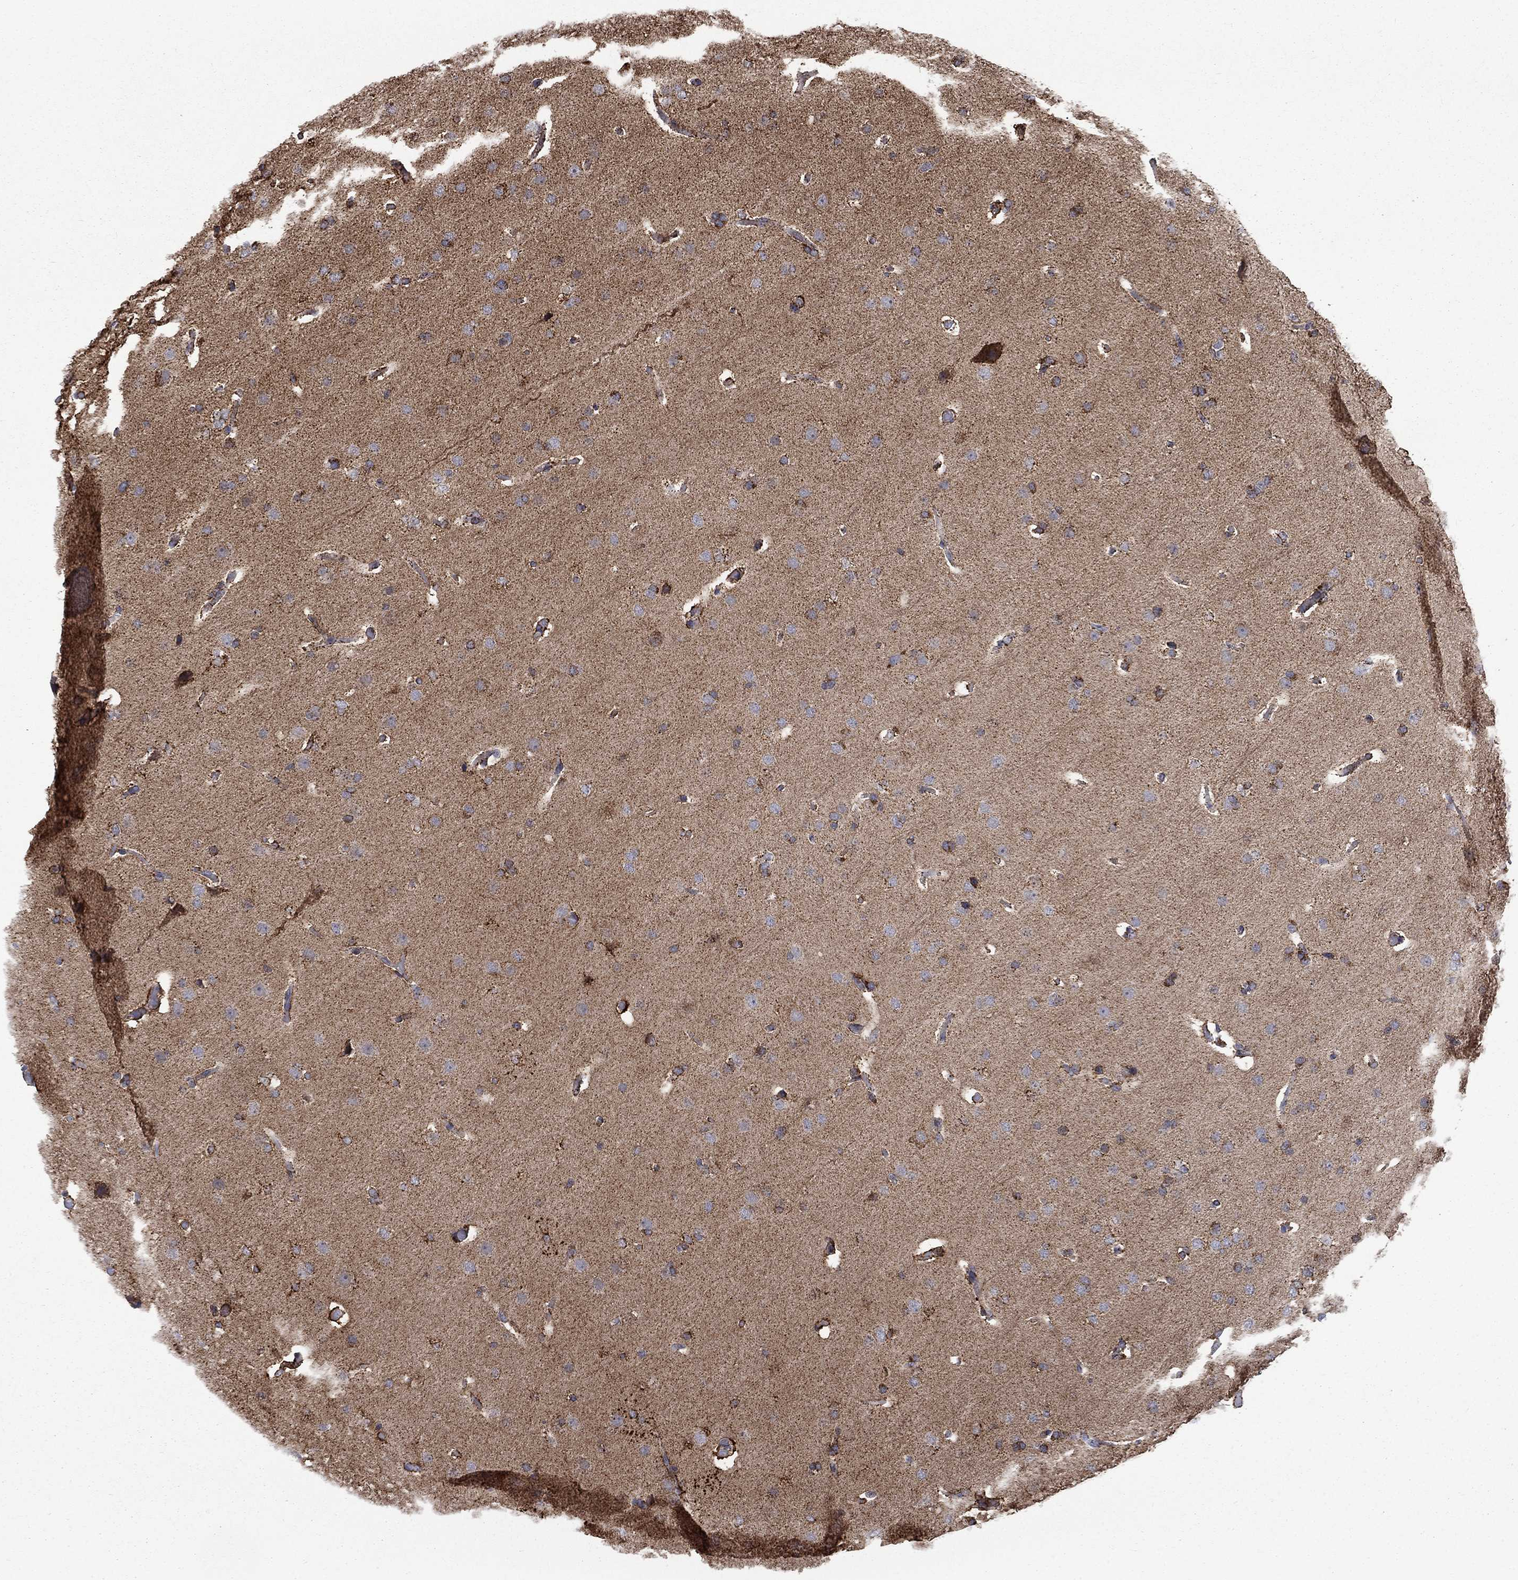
{"staining": {"intensity": "strong", "quantity": "25%-75%", "location": "cytoplasmic/membranous"}, "tissue": "glioma", "cell_type": "Tumor cells", "image_type": "cancer", "snomed": [{"axis": "morphology", "description": "Glioma, malignant, Low grade"}, {"axis": "topography", "description": "Brain"}], "caption": "This photomicrograph shows IHC staining of glioma, with high strong cytoplasmic/membranous expression in approximately 25%-75% of tumor cells.", "gene": "MOAP1", "patient": {"sex": "male", "age": 41}}